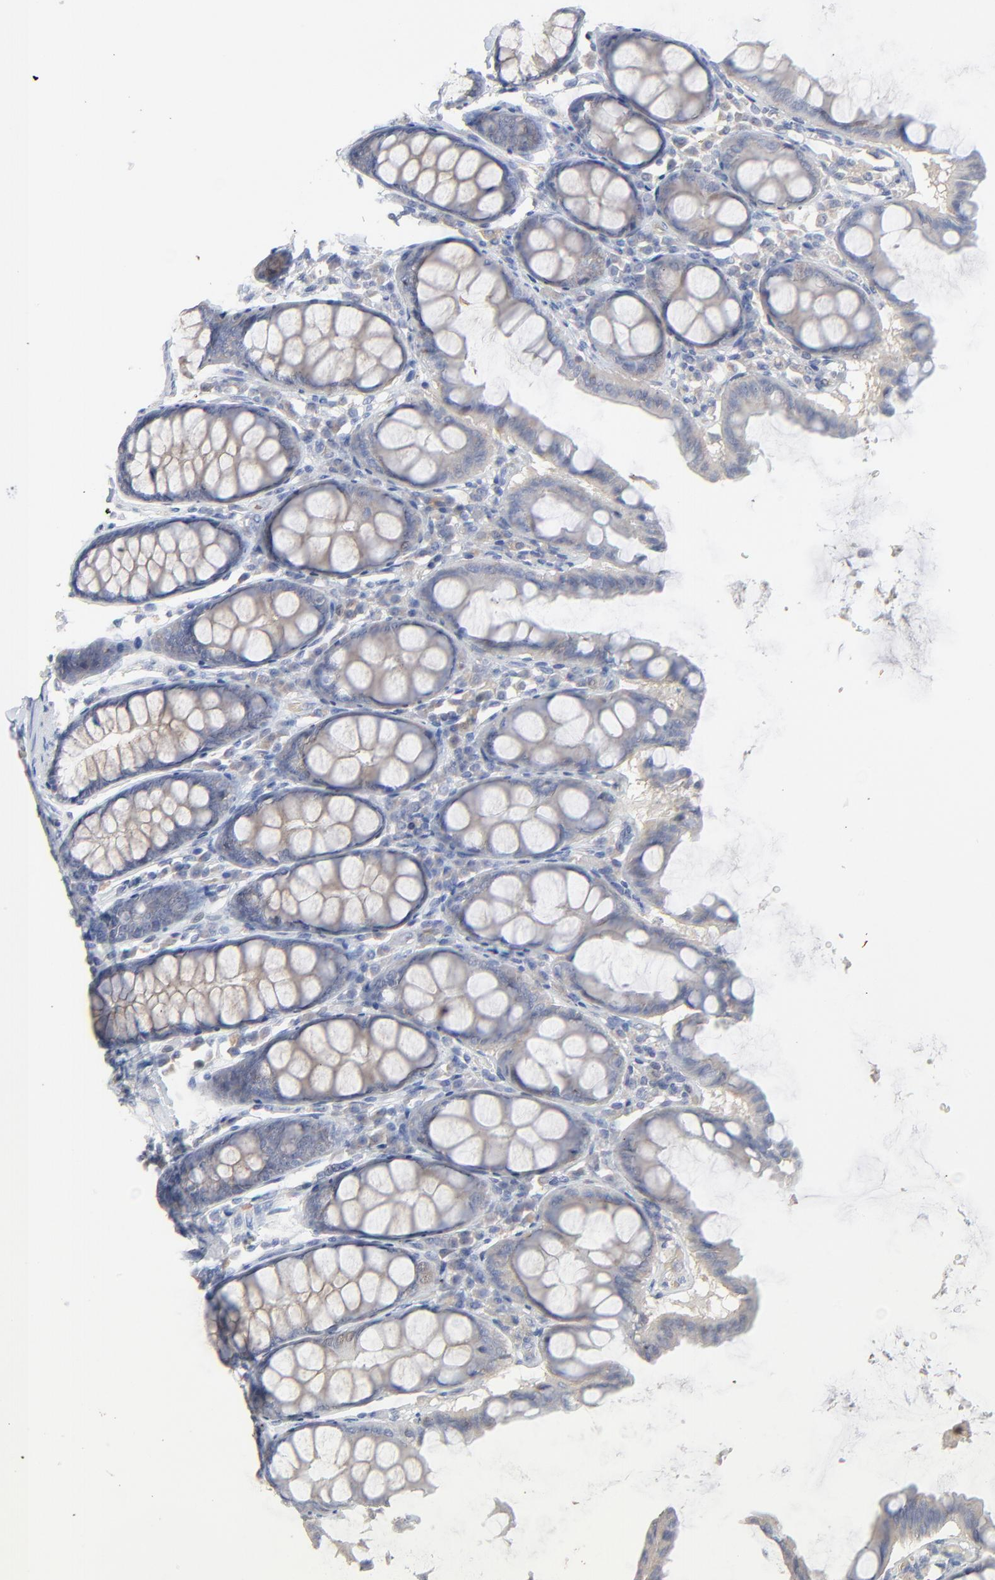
{"staining": {"intensity": "negative", "quantity": "none", "location": "none"}, "tissue": "colon", "cell_type": "Endothelial cells", "image_type": "normal", "snomed": [{"axis": "morphology", "description": "Normal tissue, NOS"}, {"axis": "topography", "description": "Colon"}], "caption": "Immunohistochemistry image of normal colon stained for a protein (brown), which shows no expression in endothelial cells.", "gene": "FANCB", "patient": {"sex": "female", "age": 61}}